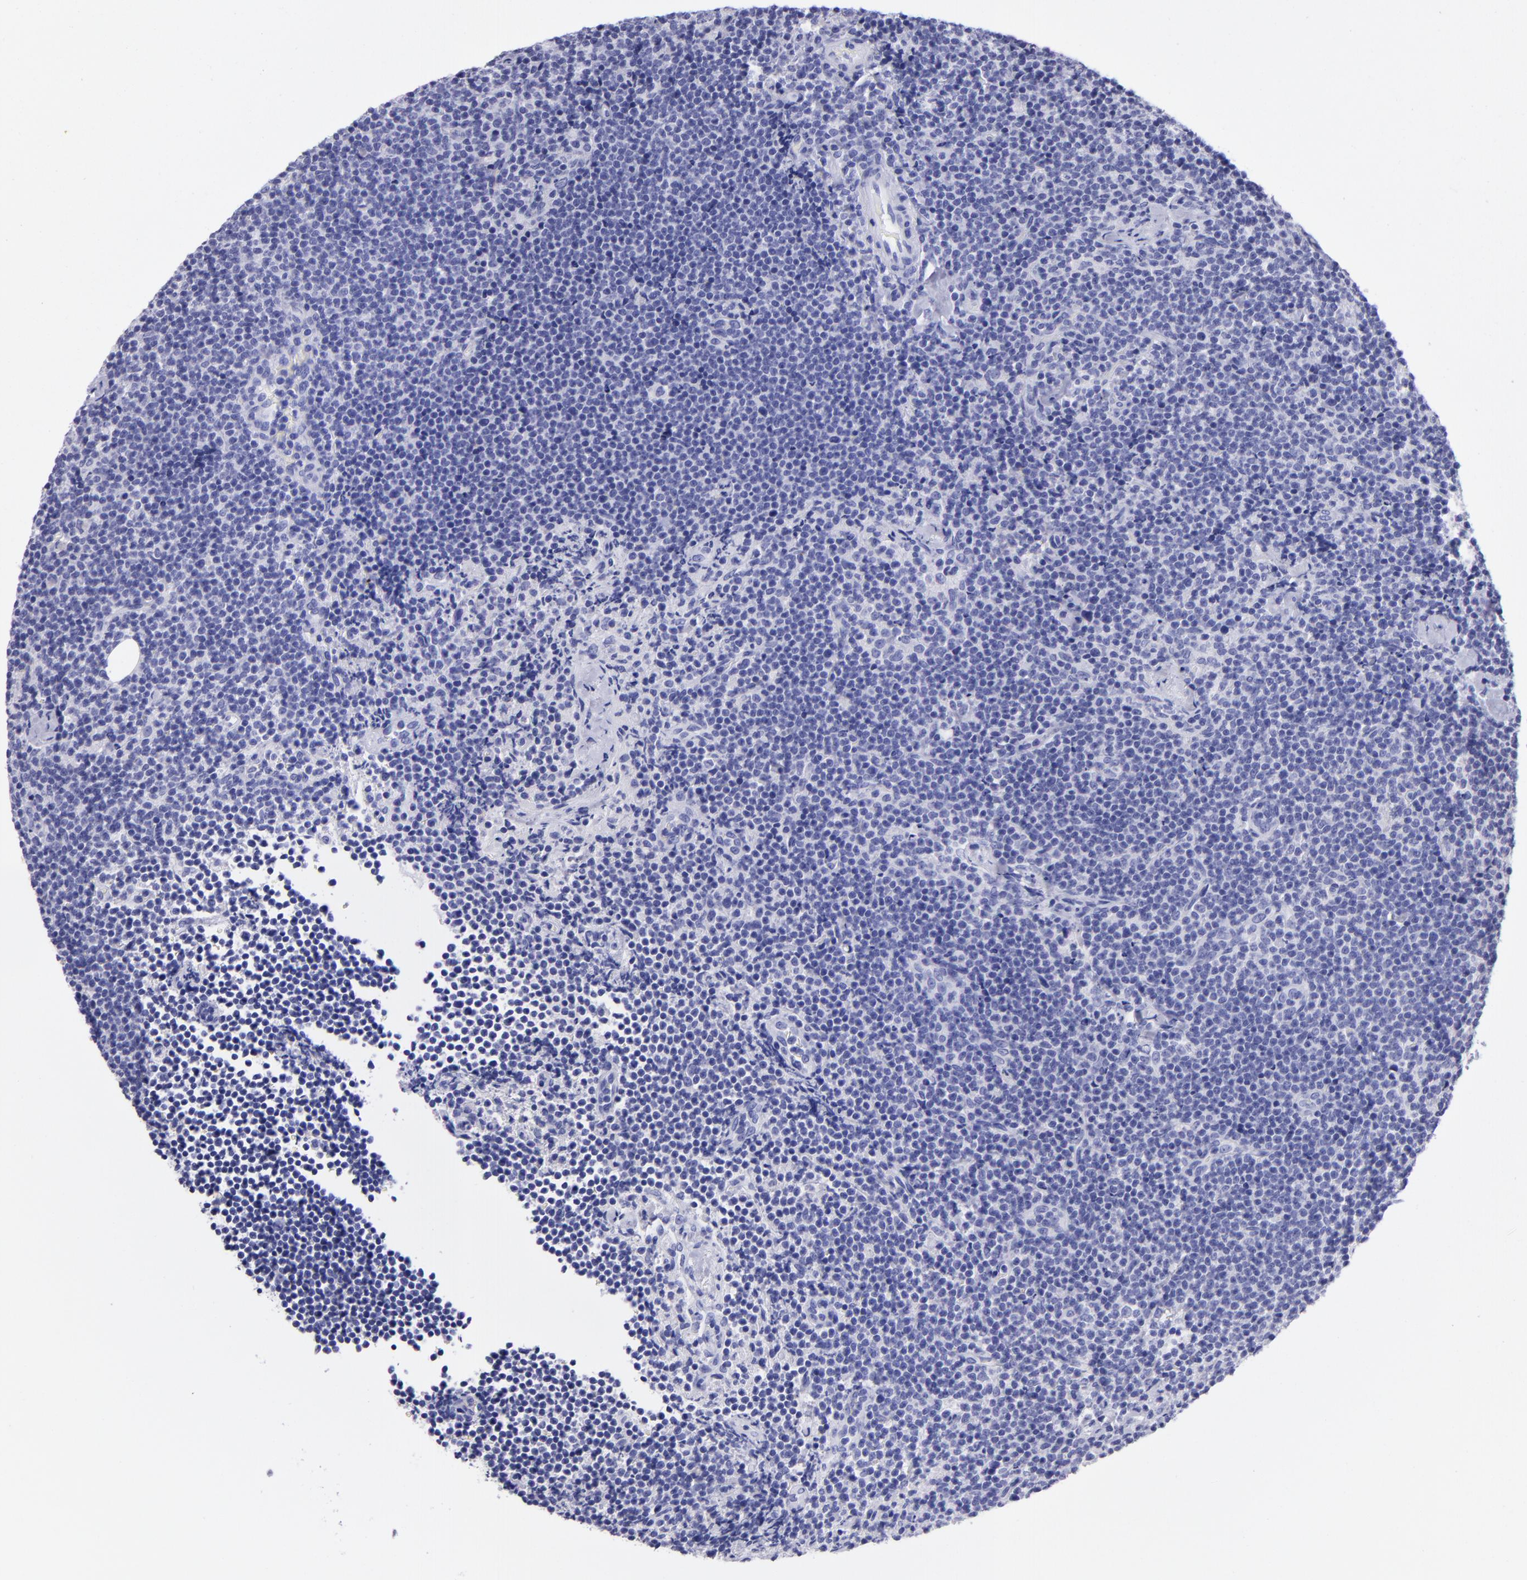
{"staining": {"intensity": "negative", "quantity": "none", "location": "none"}, "tissue": "lymphoma", "cell_type": "Tumor cells", "image_type": "cancer", "snomed": [{"axis": "morphology", "description": "Malignant lymphoma, non-Hodgkin's type, High grade"}, {"axis": "topography", "description": "Lymph node"}], "caption": "Protein analysis of lymphoma exhibits no significant positivity in tumor cells.", "gene": "TYRP1", "patient": {"sex": "female", "age": 58}}